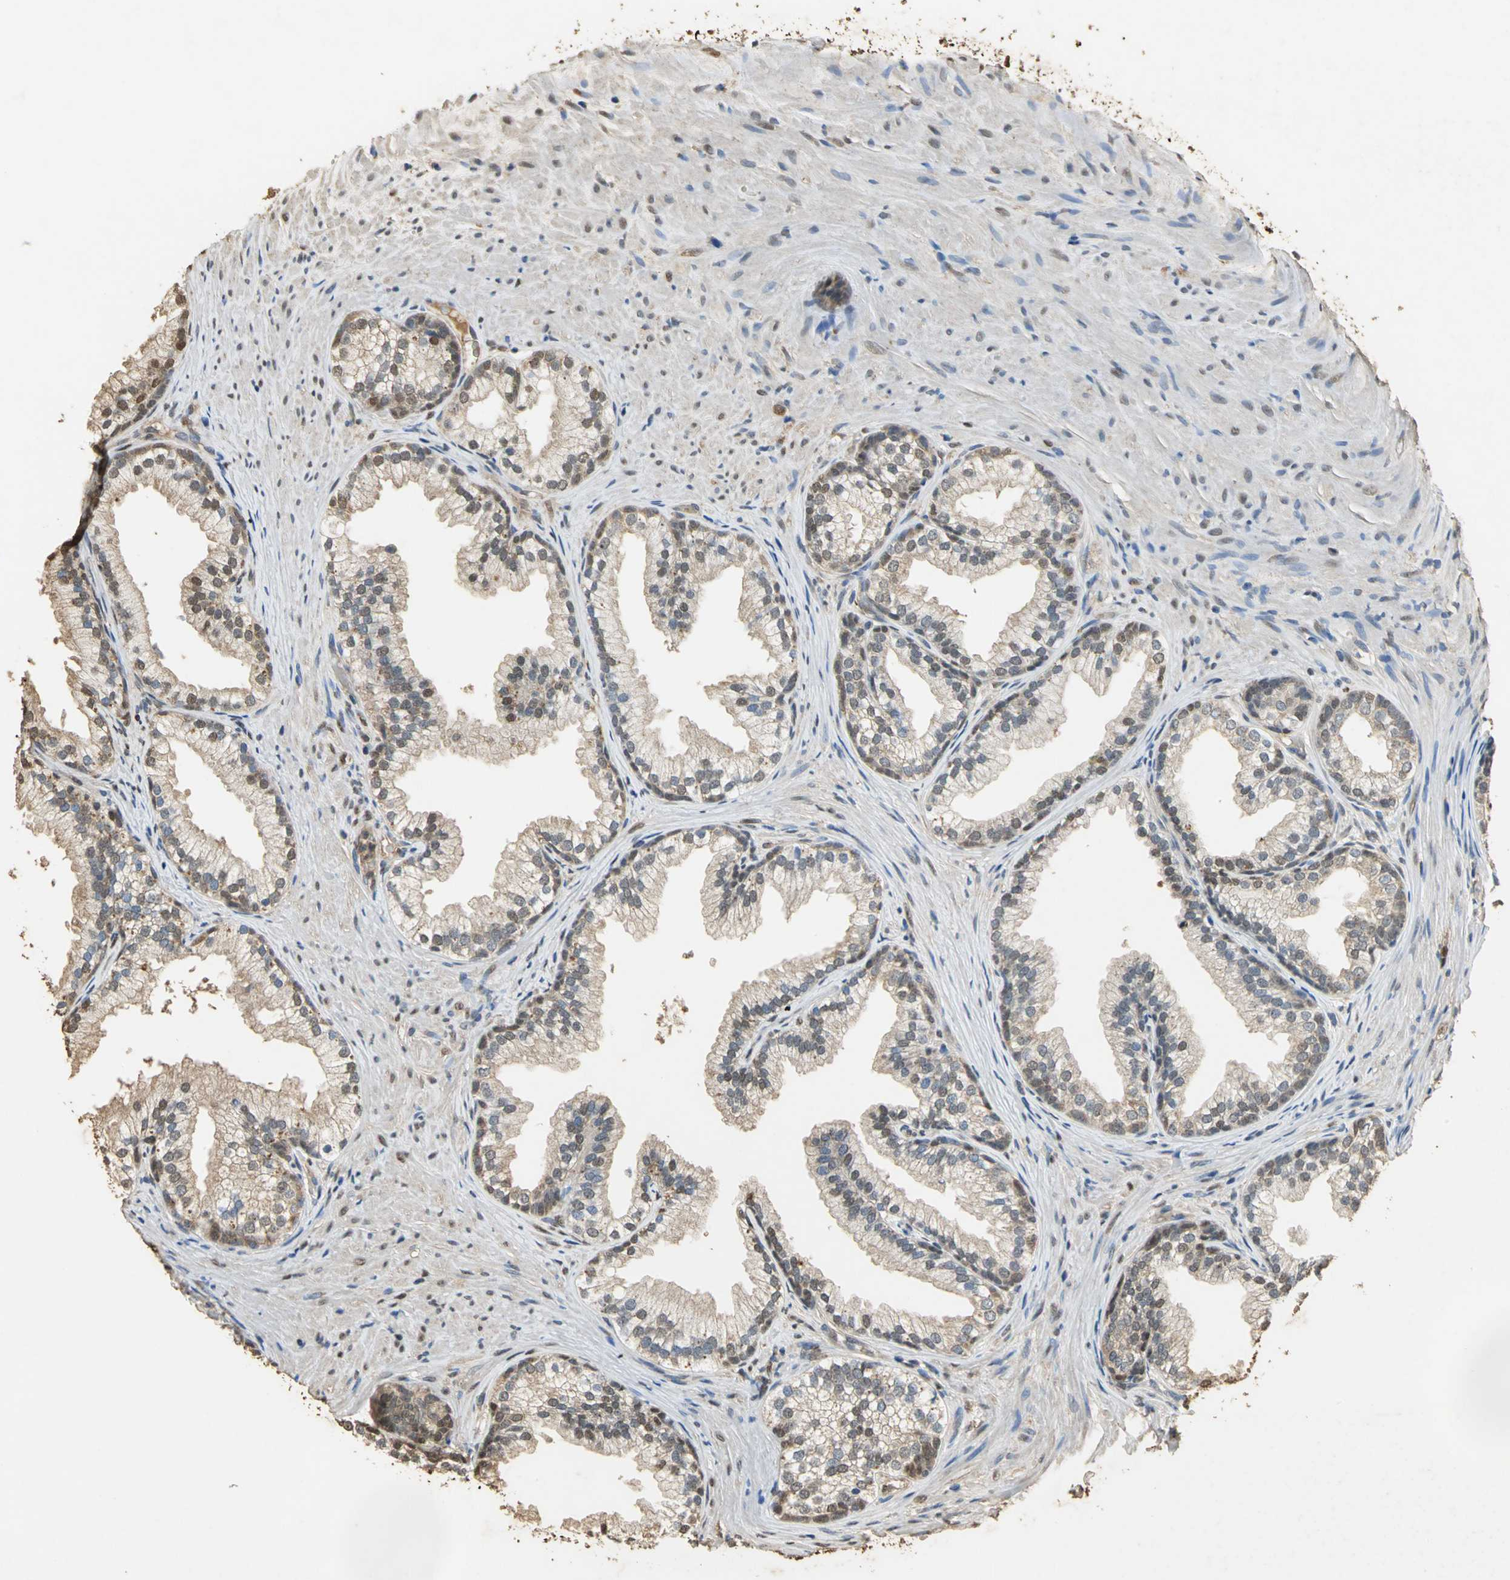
{"staining": {"intensity": "moderate", "quantity": ">75%", "location": "cytoplasmic/membranous"}, "tissue": "prostate", "cell_type": "Glandular cells", "image_type": "normal", "snomed": [{"axis": "morphology", "description": "Normal tissue, NOS"}, {"axis": "topography", "description": "Prostate"}], "caption": "IHC (DAB) staining of normal prostate demonstrates moderate cytoplasmic/membranous protein staining in about >75% of glandular cells.", "gene": "GAPDH", "patient": {"sex": "male", "age": 76}}